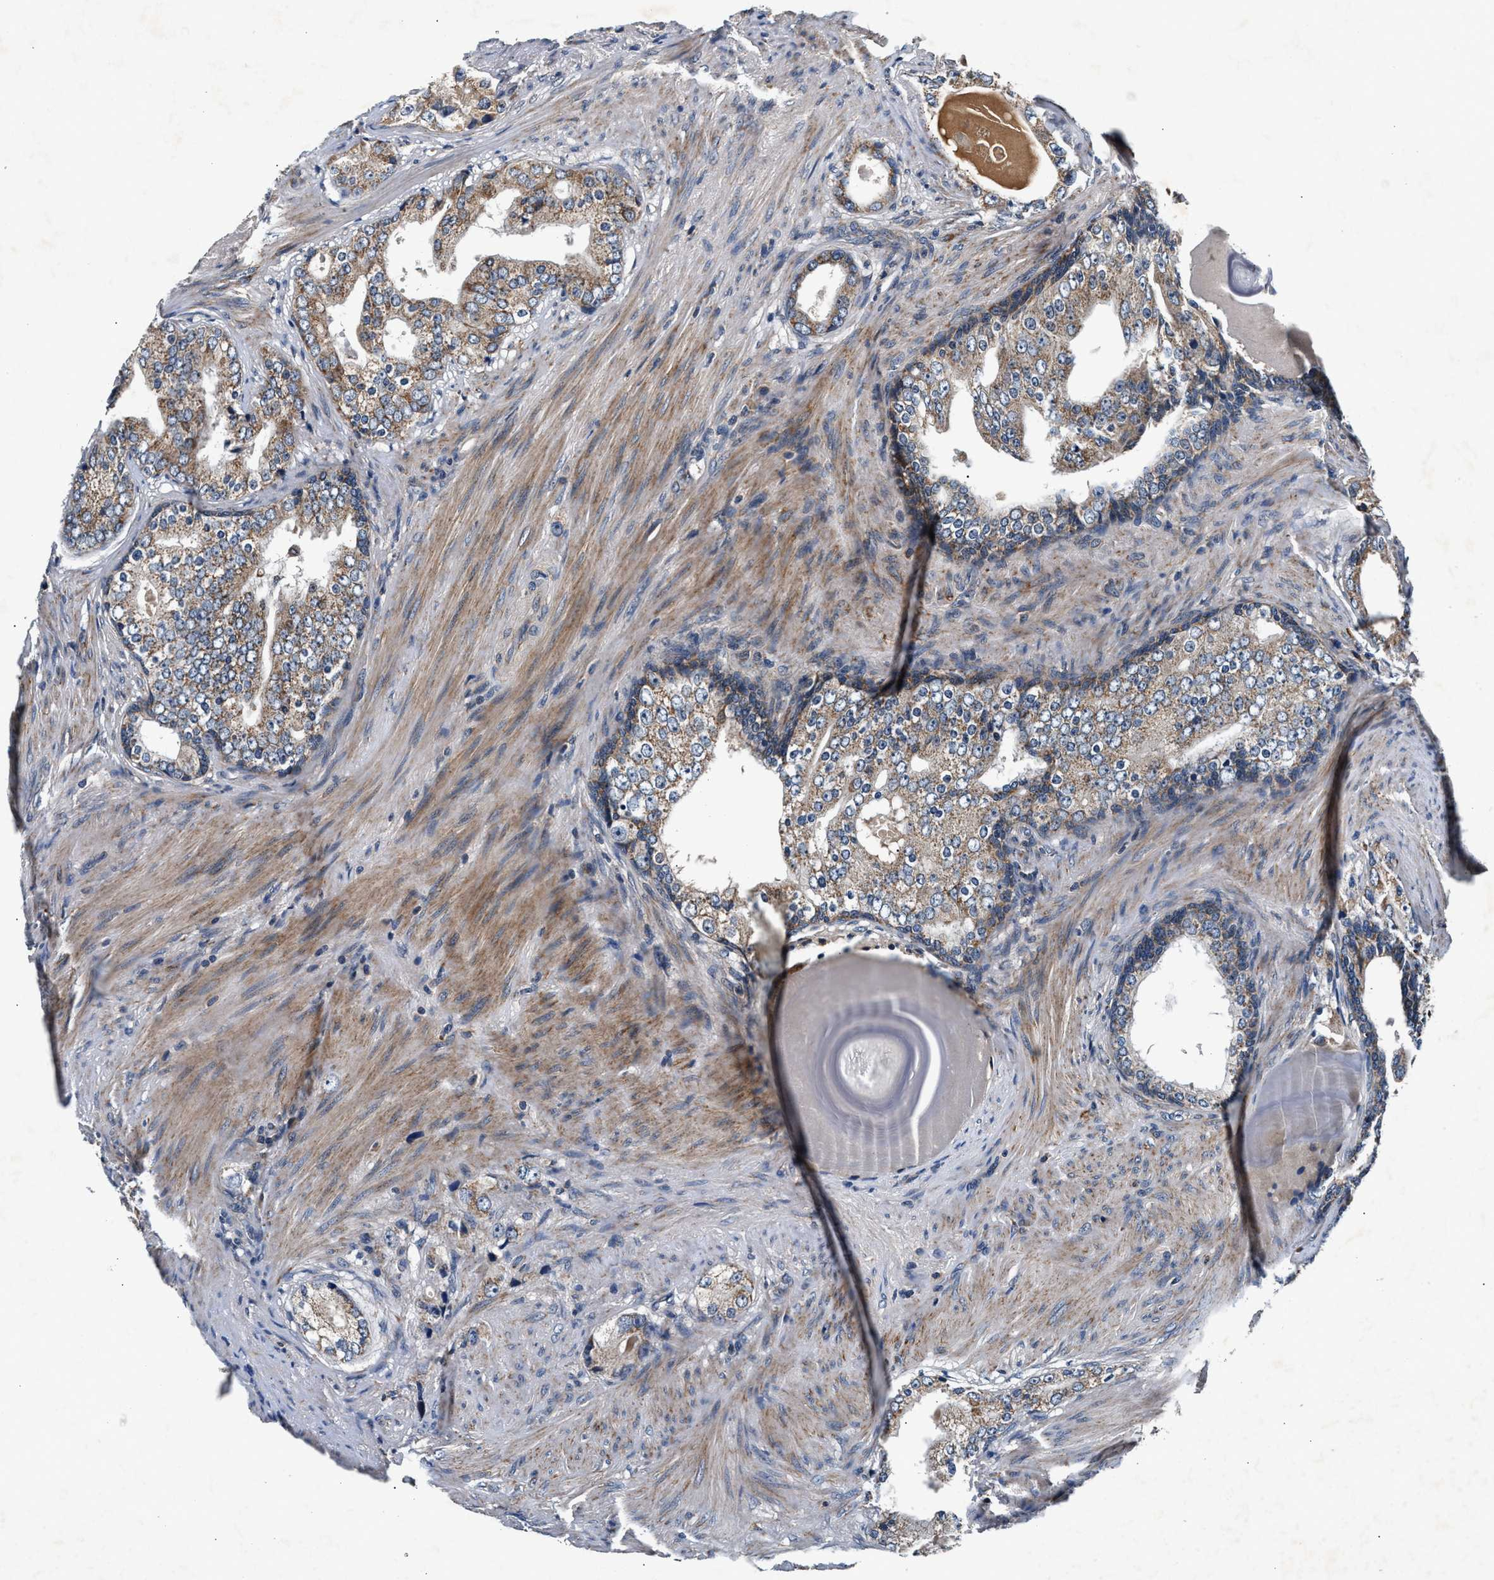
{"staining": {"intensity": "moderate", "quantity": ">75%", "location": "cytoplasmic/membranous"}, "tissue": "prostate cancer", "cell_type": "Tumor cells", "image_type": "cancer", "snomed": [{"axis": "morphology", "description": "Adenocarcinoma, High grade"}, {"axis": "topography", "description": "Prostate"}], "caption": "High-power microscopy captured an immunohistochemistry histopathology image of prostate cancer, revealing moderate cytoplasmic/membranous positivity in approximately >75% of tumor cells. The staining was performed using DAB, with brown indicating positive protein expression. Nuclei are stained blue with hematoxylin.", "gene": "IMMT", "patient": {"sex": "male", "age": 66}}